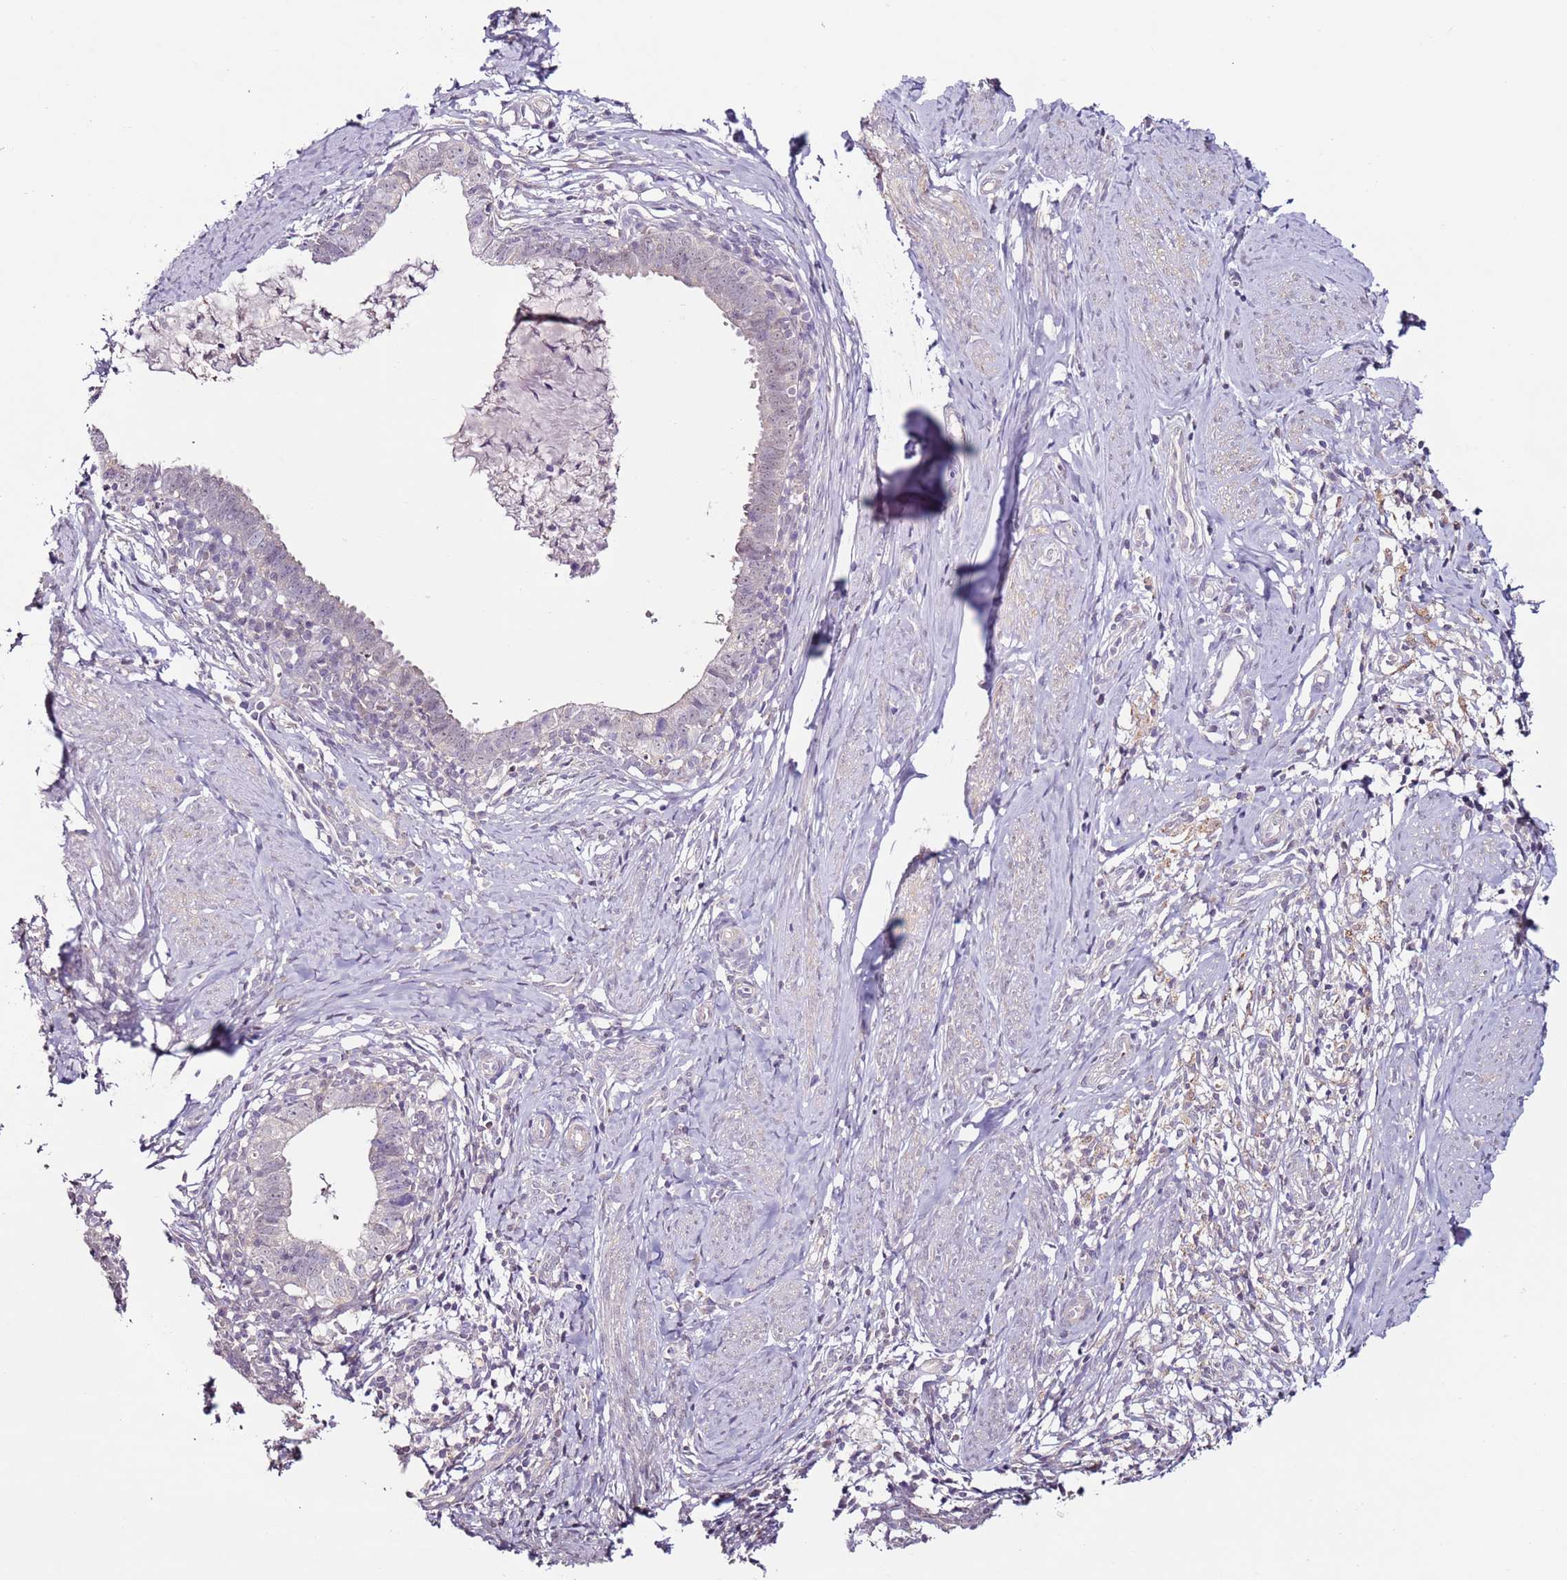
{"staining": {"intensity": "negative", "quantity": "none", "location": "none"}, "tissue": "cervical cancer", "cell_type": "Tumor cells", "image_type": "cancer", "snomed": [{"axis": "morphology", "description": "Adenocarcinoma, NOS"}, {"axis": "topography", "description": "Cervix"}], "caption": "Immunohistochemical staining of human cervical cancer (adenocarcinoma) demonstrates no significant staining in tumor cells.", "gene": "MDH1", "patient": {"sex": "female", "age": 36}}